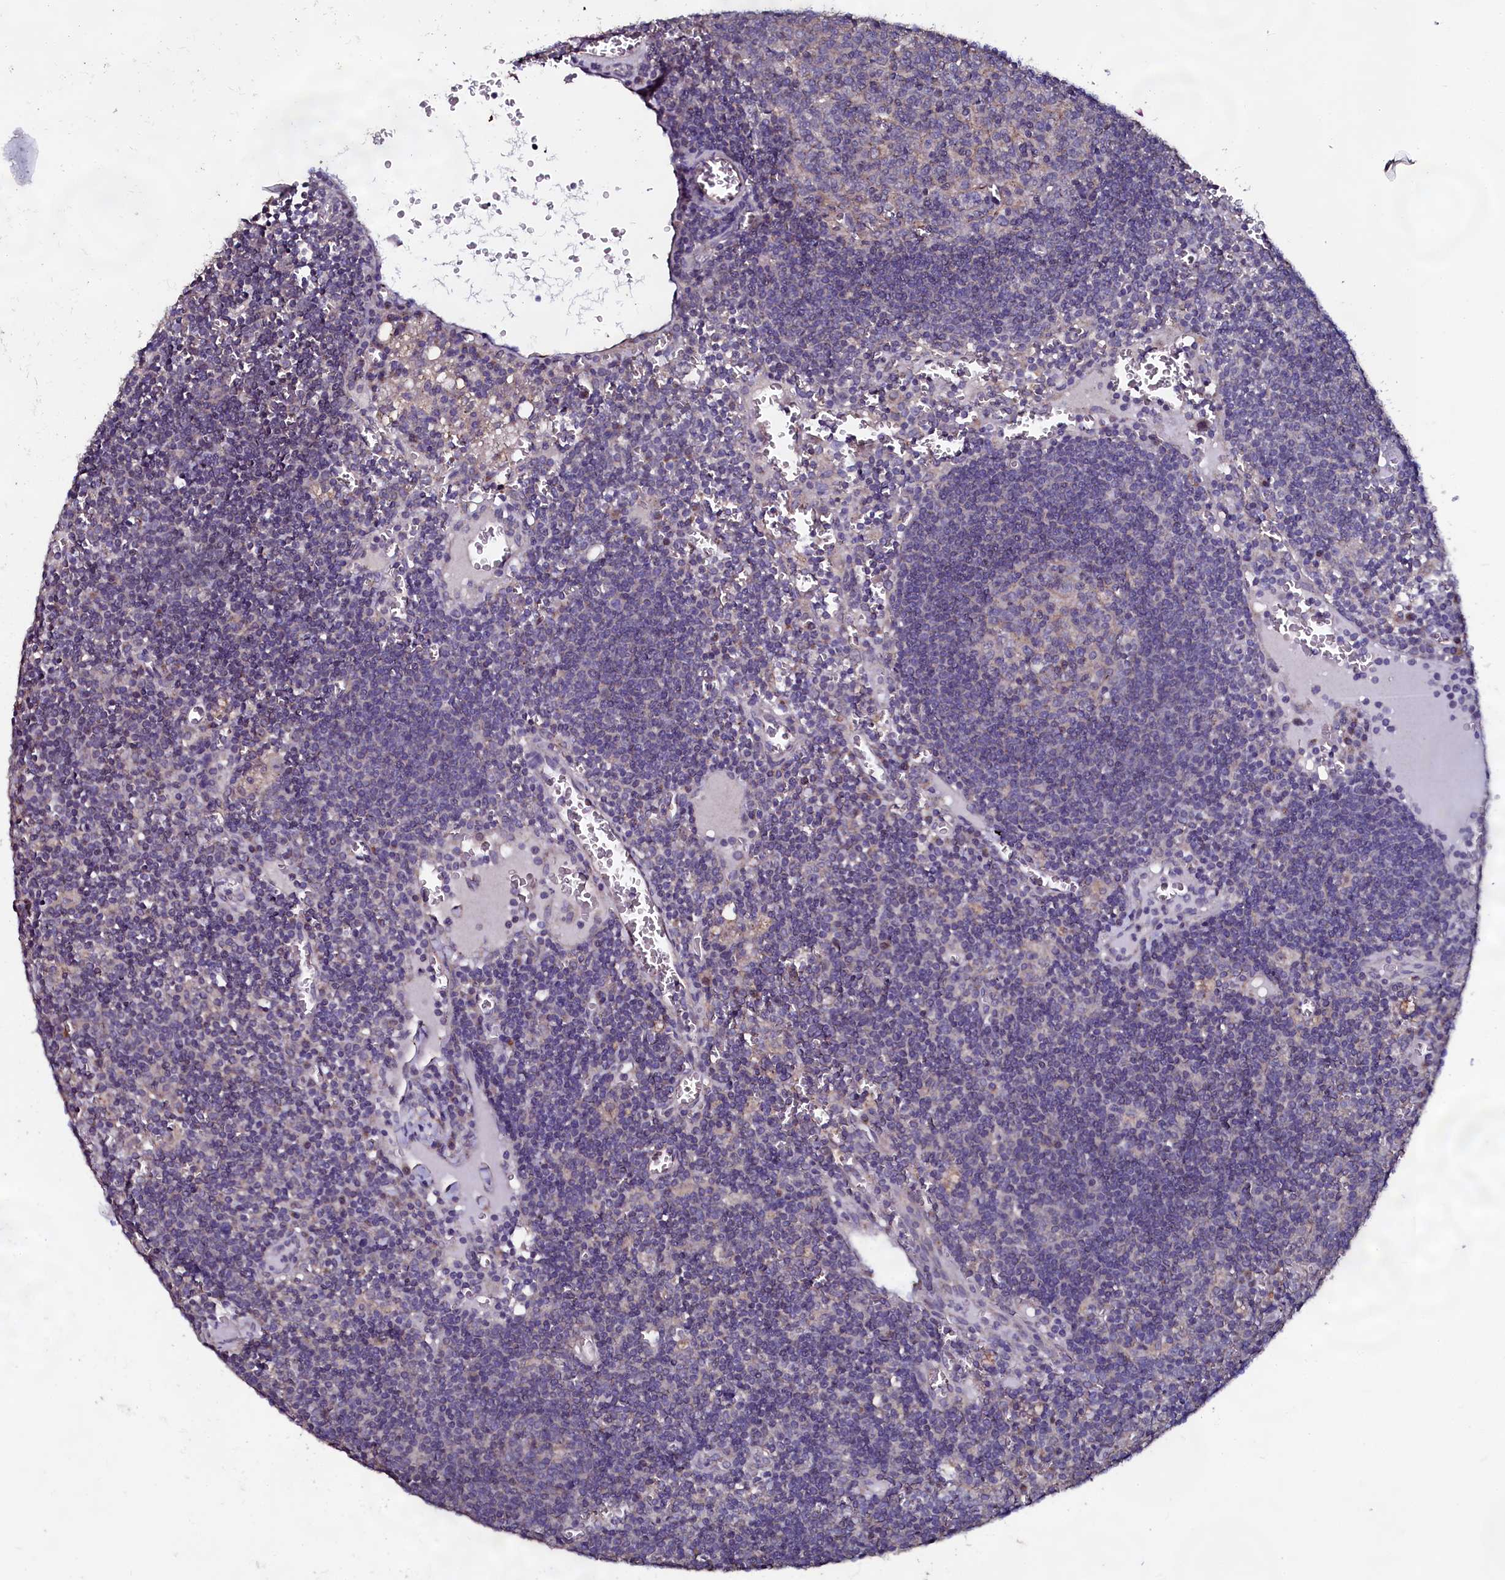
{"staining": {"intensity": "negative", "quantity": "none", "location": "none"}, "tissue": "lymph node", "cell_type": "Germinal center cells", "image_type": "normal", "snomed": [{"axis": "morphology", "description": "Normal tissue, NOS"}, {"axis": "topography", "description": "Lymph node"}], "caption": "Lymph node was stained to show a protein in brown. There is no significant expression in germinal center cells. (Stains: DAB (3,3'-diaminobenzidine) immunohistochemistry (IHC) with hematoxylin counter stain, Microscopy: brightfield microscopy at high magnification).", "gene": "USPL1", "patient": {"sex": "female", "age": 73}}